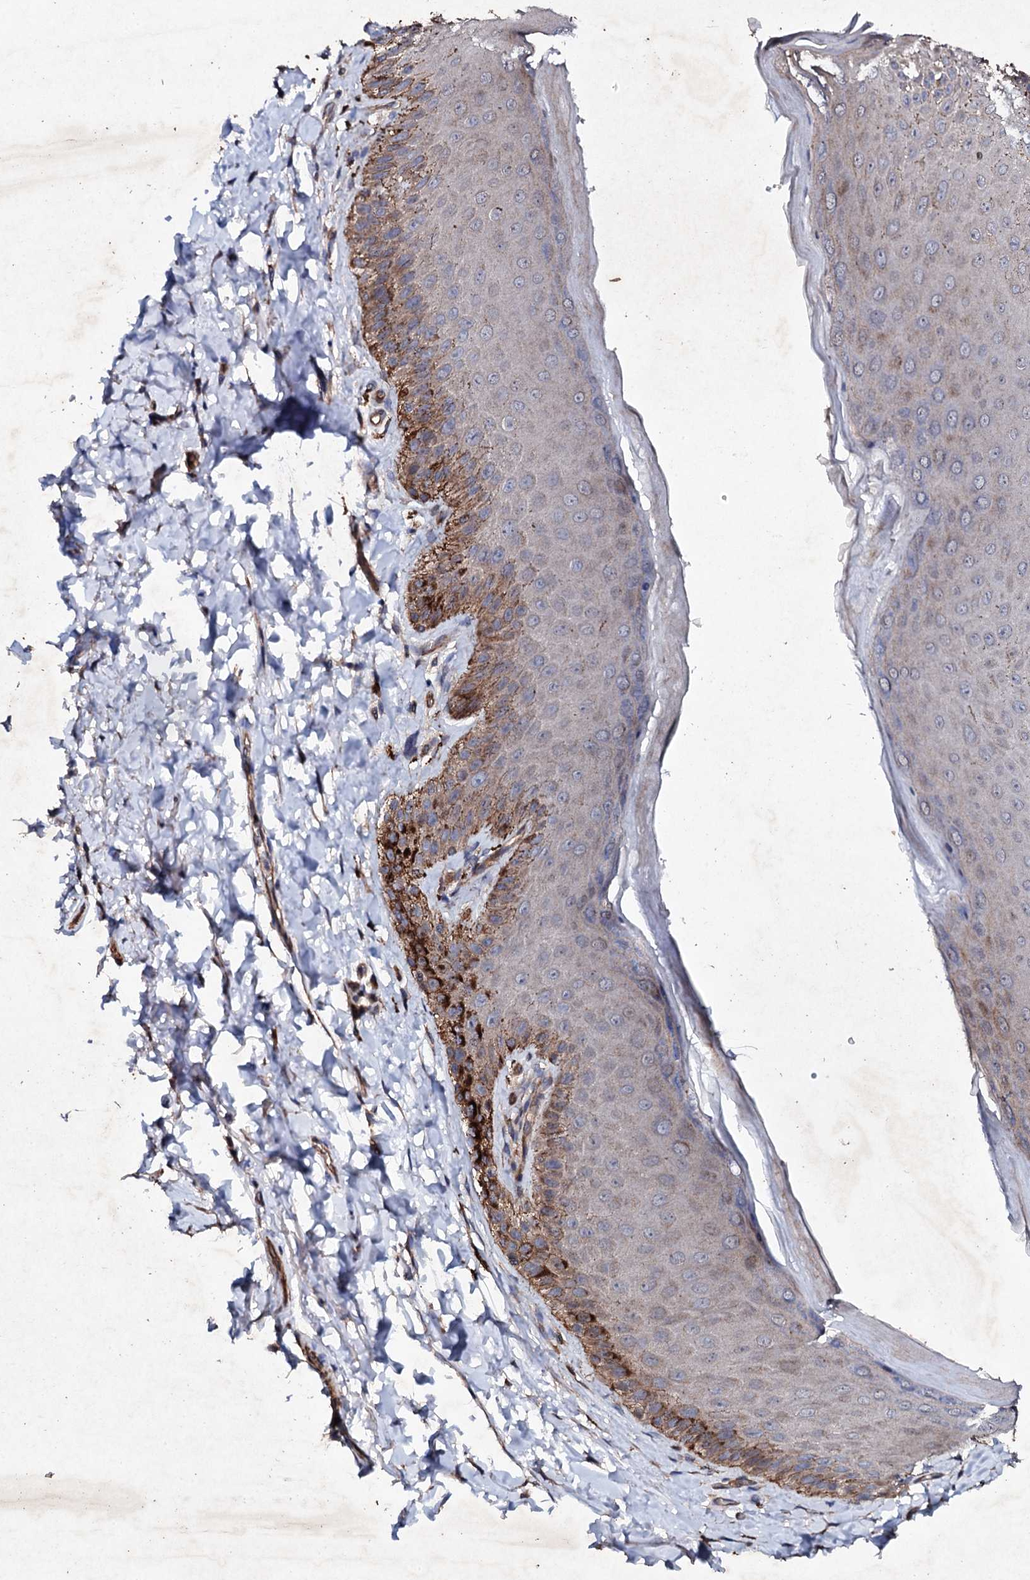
{"staining": {"intensity": "weak", "quantity": "25%-75%", "location": "cytoplasmic/membranous"}, "tissue": "skin", "cell_type": "Epidermal cells", "image_type": "normal", "snomed": [{"axis": "morphology", "description": "Normal tissue, NOS"}, {"axis": "topography", "description": "Anal"}], "caption": "Protein staining of benign skin exhibits weak cytoplasmic/membranous staining in approximately 25%-75% of epidermal cells.", "gene": "MOCOS", "patient": {"sex": "male", "age": 44}}